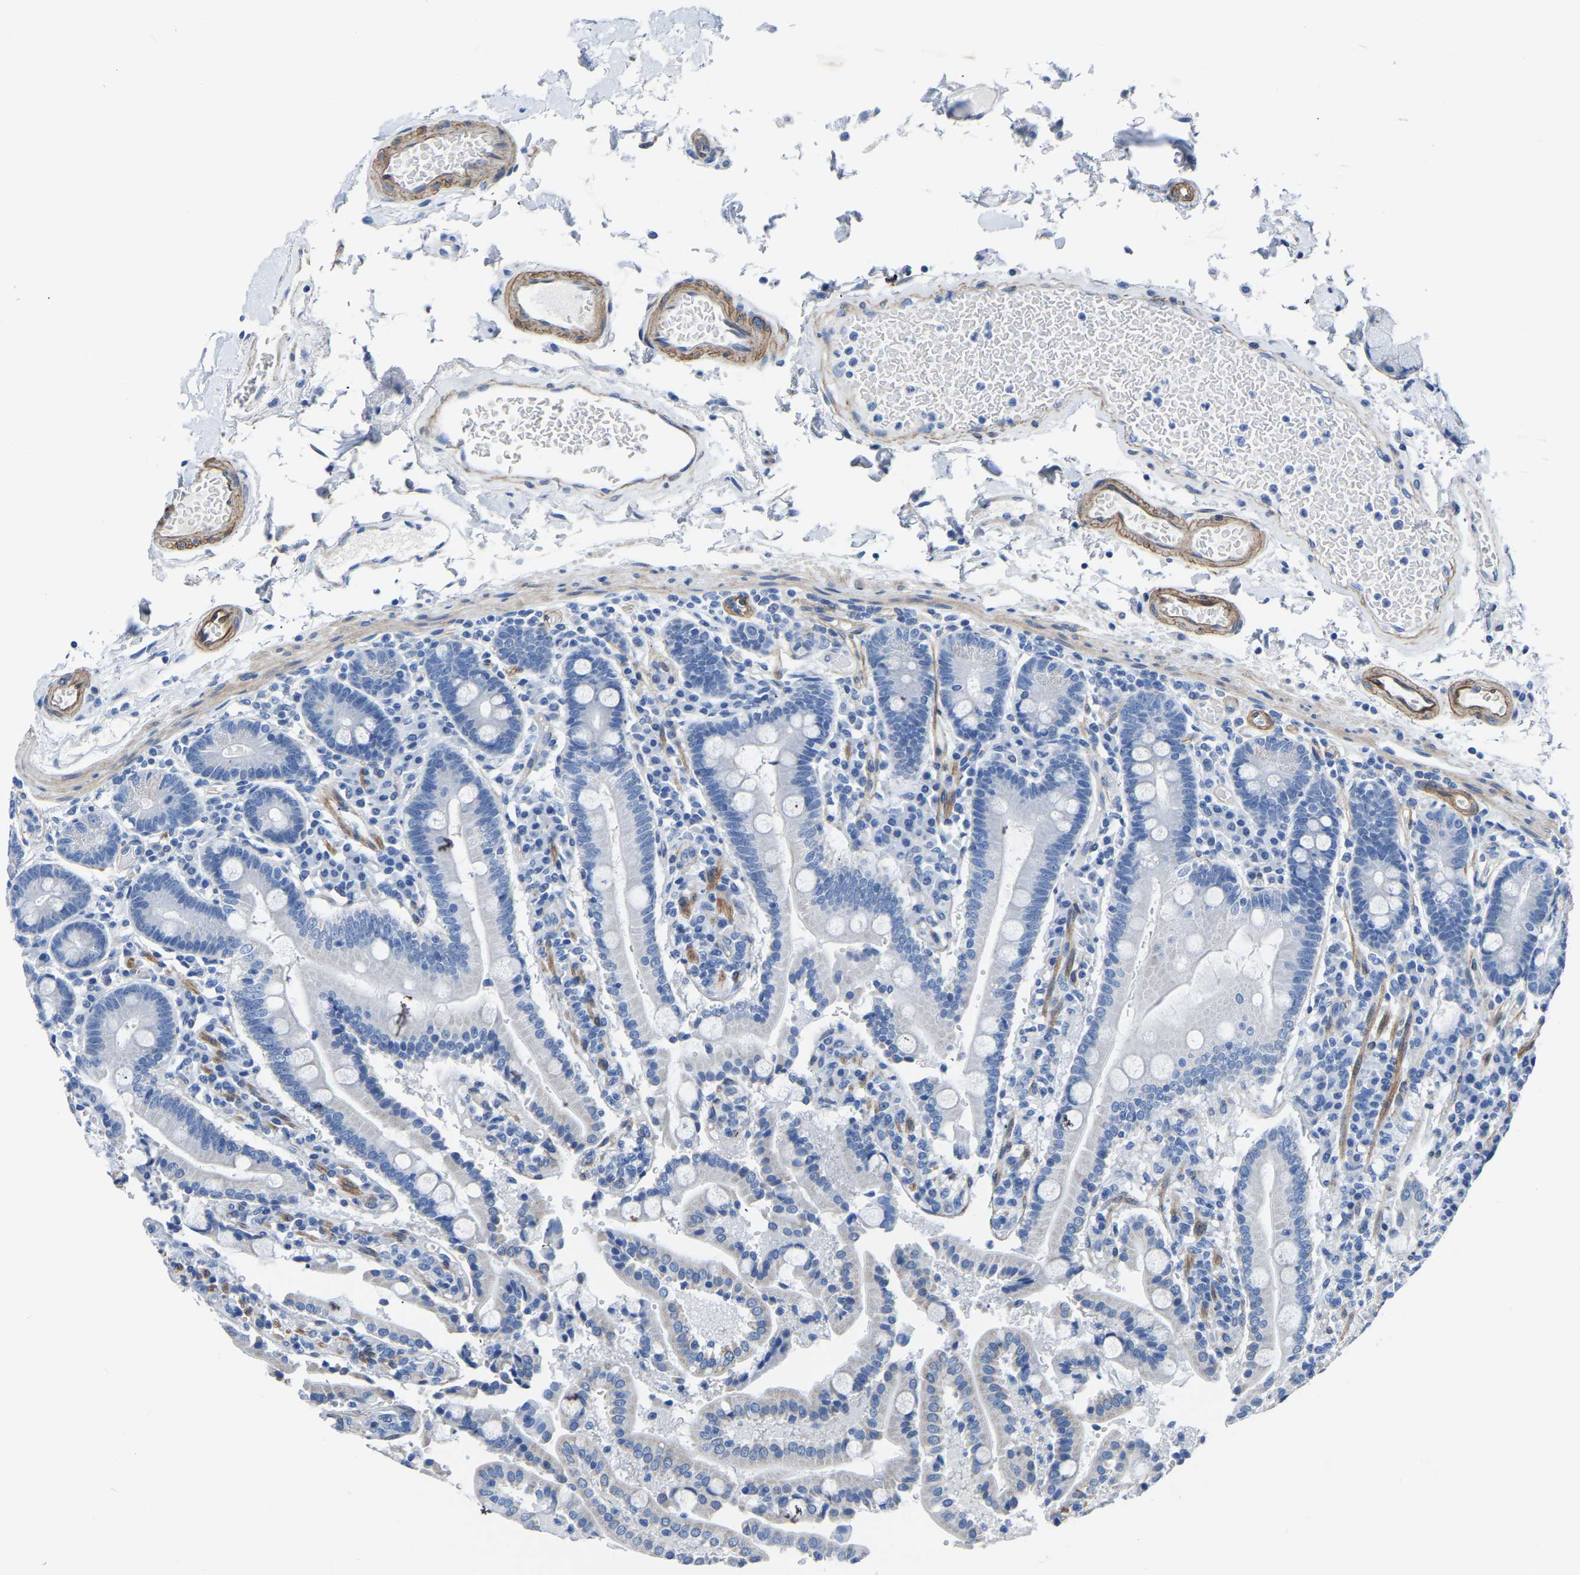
{"staining": {"intensity": "negative", "quantity": "none", "location": "none"}, "tissue": "duodenum", "cell_type": "Glandular cells", "image_type": "normal", "snomed": [{"axis": "morphology", "description": "Normal tissue, NOS"}, {"axis": "topography", "description": "Small intestine, NOS"}], "caption": "This histopathology image is of benign duodenum stained with IHC to label a protein in brown with the nuclei are counter-stained blue. There is no staining in glandular cells.", "gene": "SLC45A3", "patient": {"sex": "female", "age": 71}}